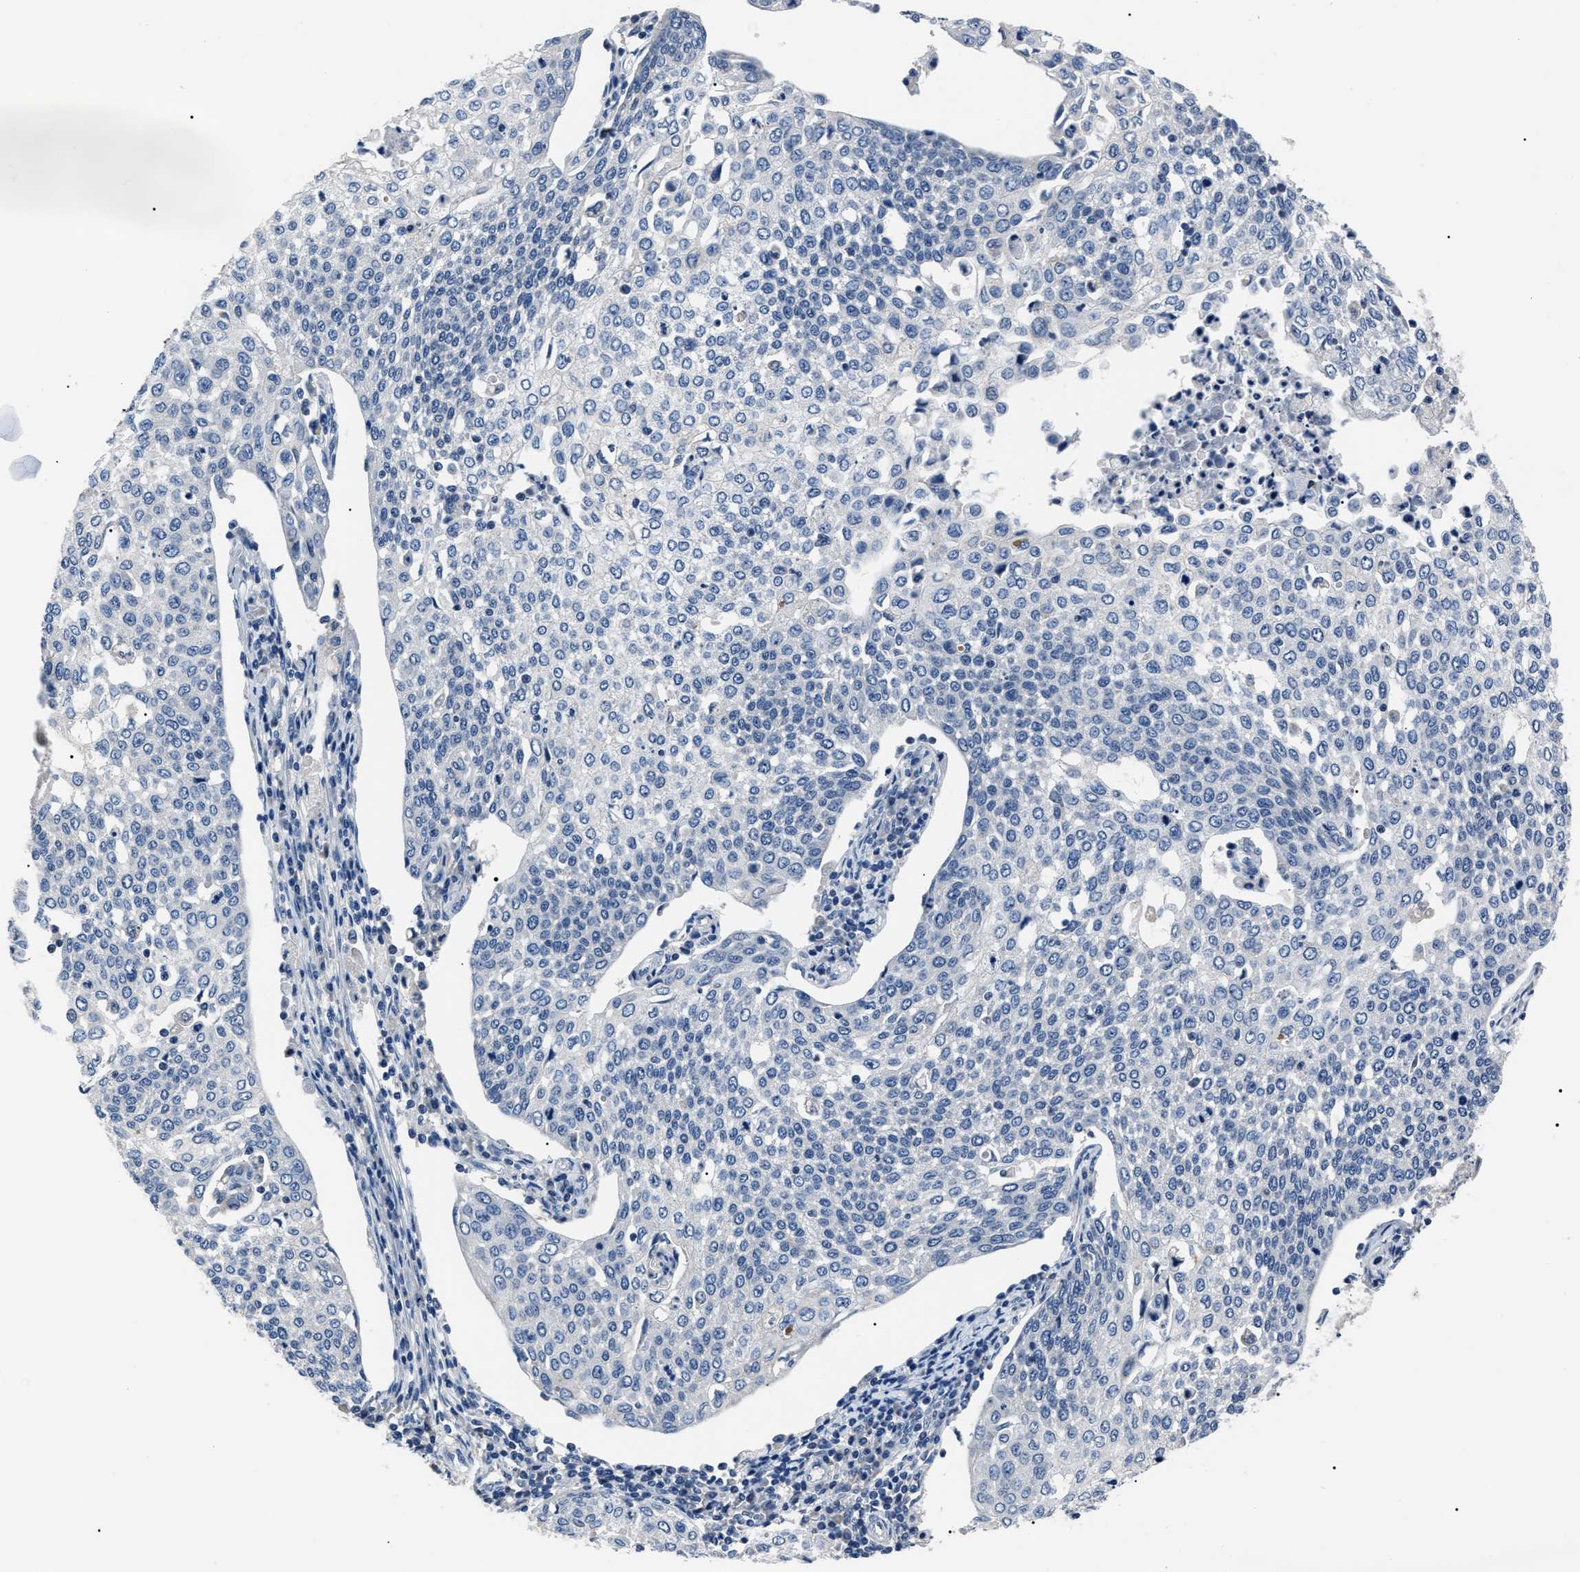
{"staining": {"intensity": "negative", "quantity": "none", "location": "none"}, "tissue": "cervical cancer", "cell_type": "Tumor cells", "image_type": "cancer", "snomed": [{"axis": "morphology", "description": "Squamous cell carcinoma, NOS"}, {"axis": "topography", "description": "Cervix"}], "caption": "An immunohistochemistry histopathology image of cervical cancer (squamous cell carcinoma) is shown. There is no staining in tumor cells of cervical cancer (squamous cell carcinoma).", "gene": "LRWD1", "patient": {"sex": "female", "age": 34}}